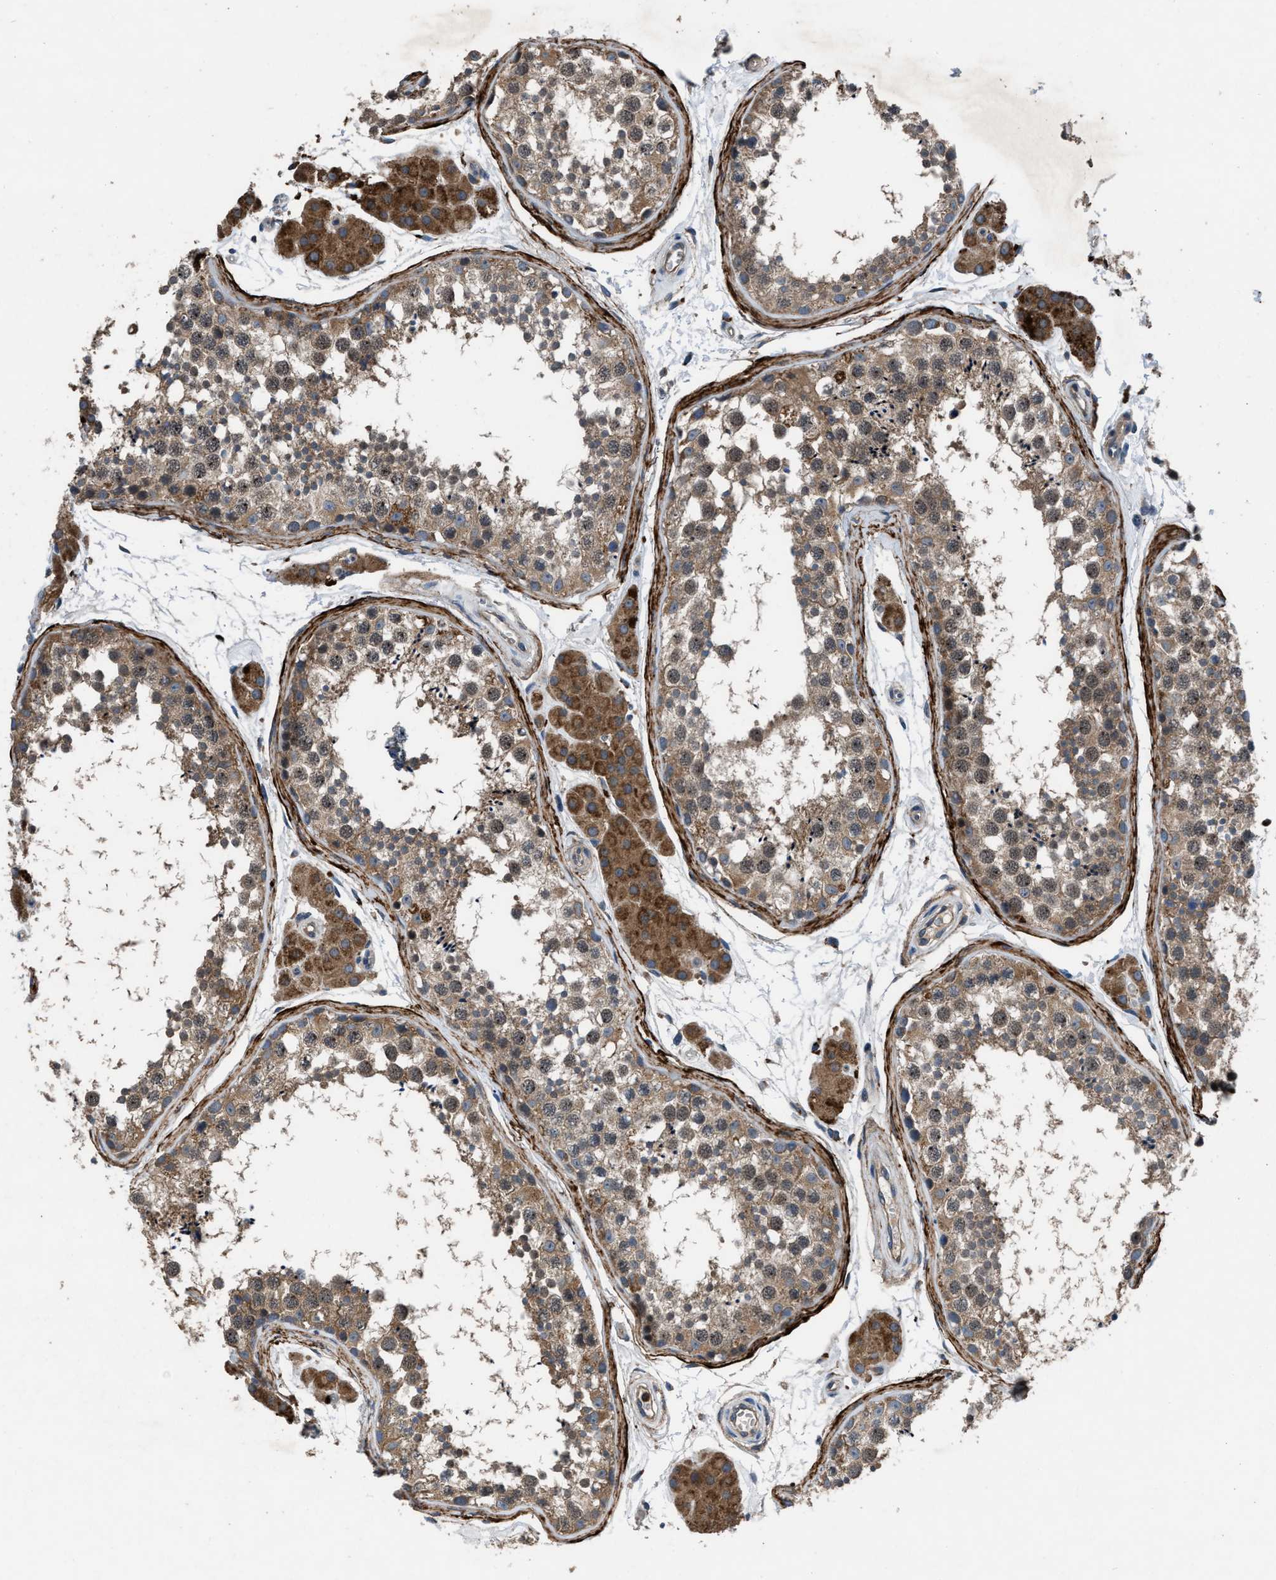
{"staining": {"intensity": "moderate", "quantity": ">75%", "location": "cytoplasmic/membranous,nuclear"}, "tissue": "testis", "cell_type": "Cells in seminiferous ducts", "image_type": "normal", "snomed": [{"axis": "morphology", "description": "Normal tissue, NOS"}, {"axis": "topography", "description": "Testis"}], "caption": "Moderate cytoplasmic/membranous,nuclear expression for a protein is identified in about >75% of cells in seminiferous ducts of unremarkable testis using IHC.", "gene": "USP25", "patient": {"sex": "male", "age": 56}}